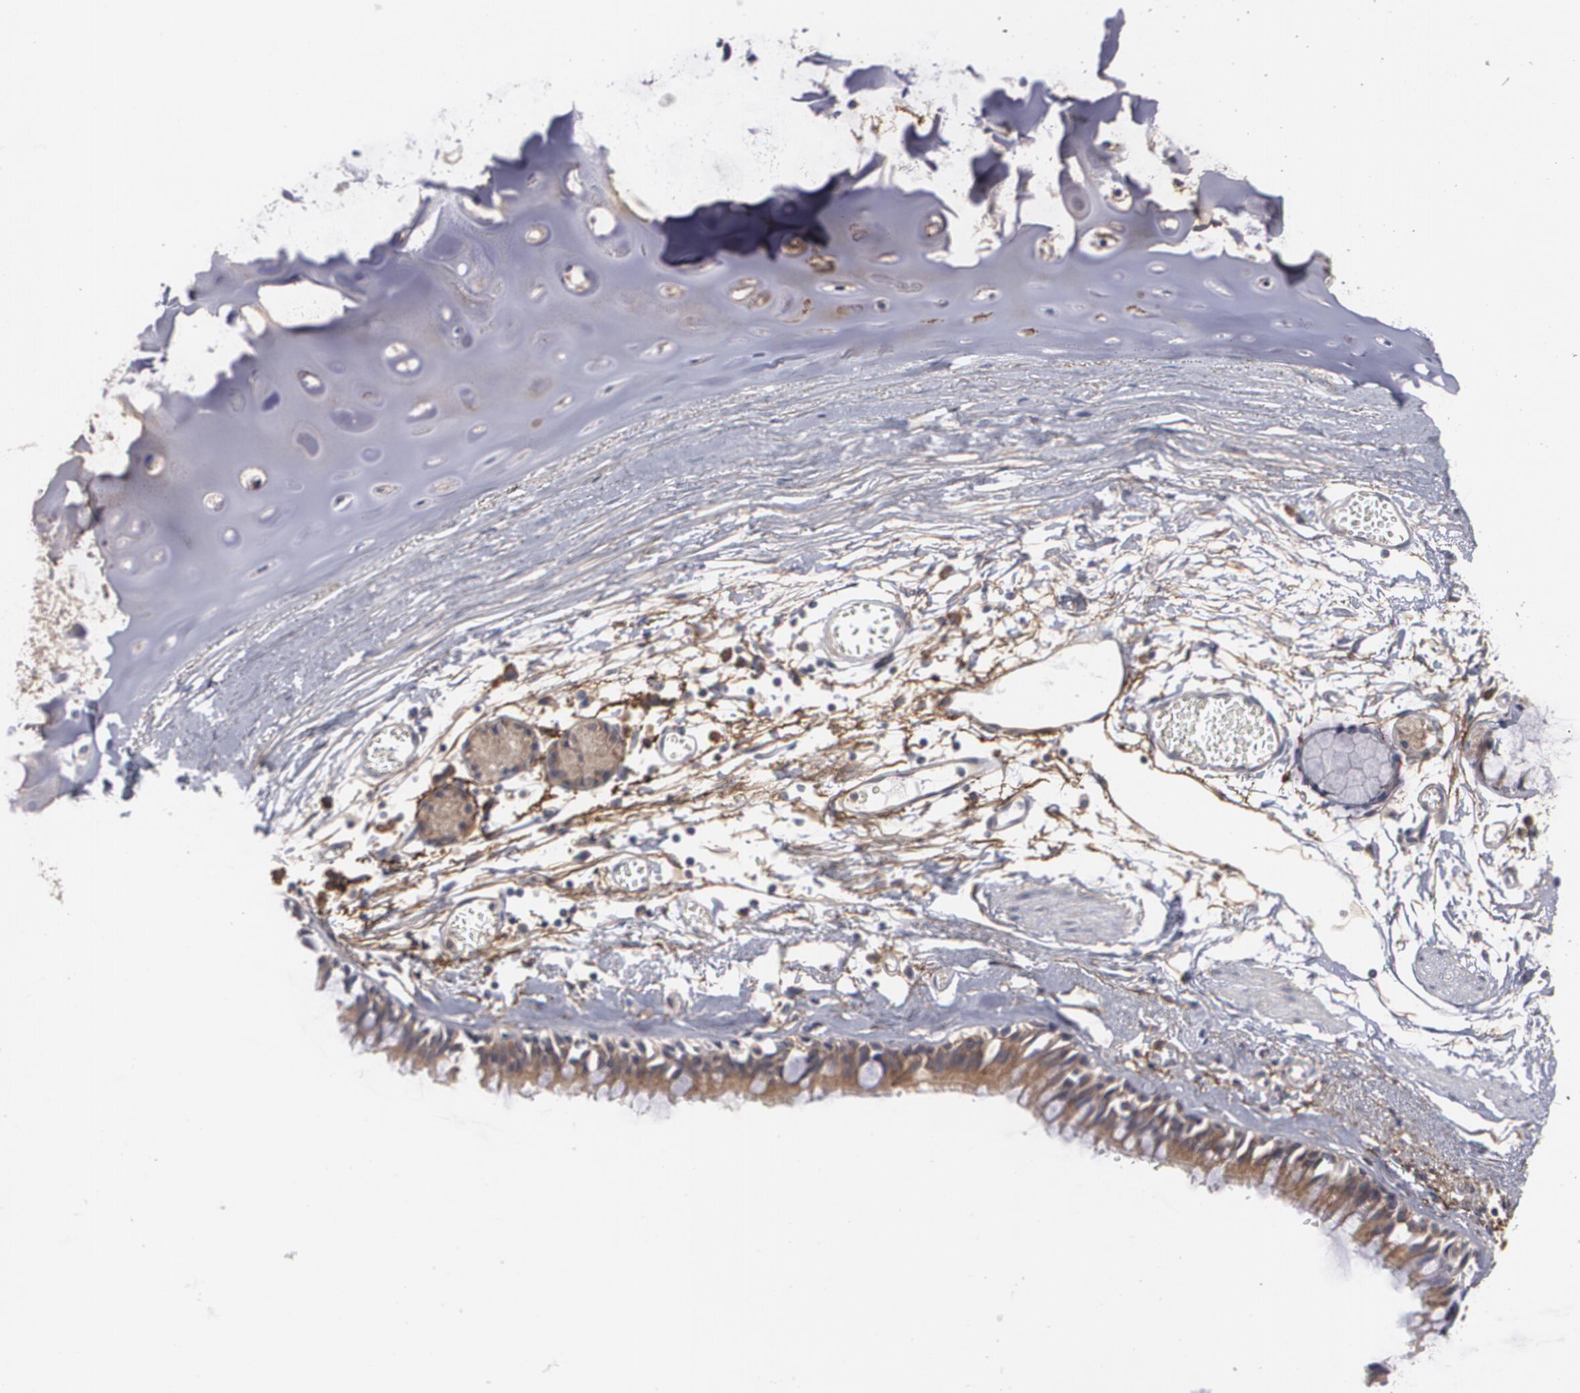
{"staining": {"intensity": "moderate", "quantity": ">75%", "location": "cytoplasmic/membranous"}, "tissue": "bronchus", "cell_type": "Respiratory epithelial cells", "image_type": "normal", "snomed": [{"axis": "morphology", "description": "Normal tissue, NOS"}, {"axis": "topography", "description": "Bronchus"}, {"axis": "topography", "description": "Lung"}], "caption": "Bronchus stained with immunohistochemistry (IHC) exhibits moderate cytoplasmic/membranous expression in approximately >75% of respiratory epithelial cells.", "gene": "BMP6", "patient": {"sex": "female", "age": 56}}